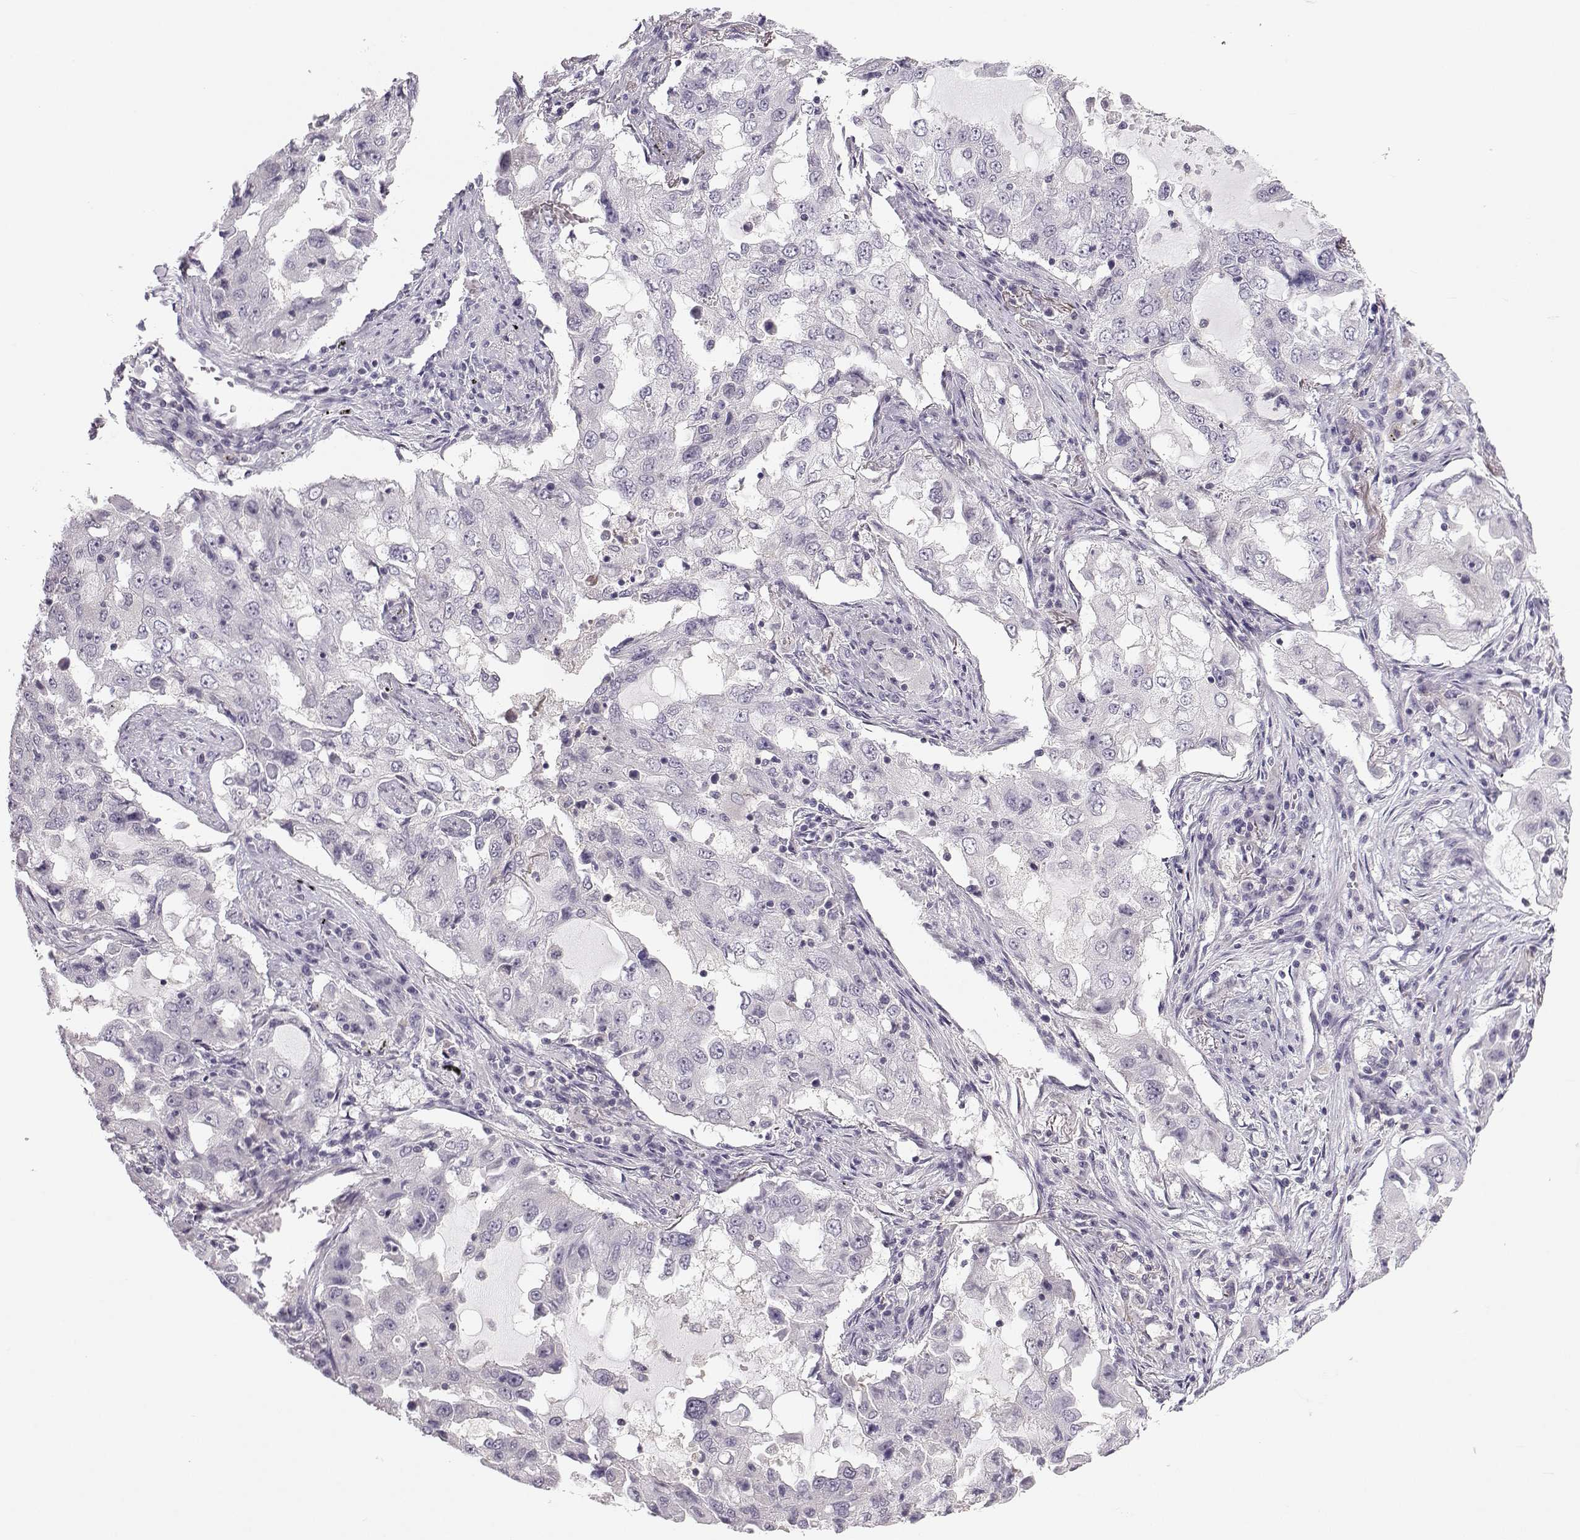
{"staining": {"intensity": "negative", "quantity": "none", "location": "none"}, "tissue": "lung cancer", "cell_type": "Tumor cells", "image_type": "cancer", "snomed": [{"axis": "morphology", "description": "Adenocarcinoma, NOS"}, {"axis": "topography", "description": "Lung"}], "caption": "Lung adenocarcinoma stained for a protein using IHC shows no positivity tumor cells.", "gene": "MROH7", "patient": {"sex": "female", "age": 61}}